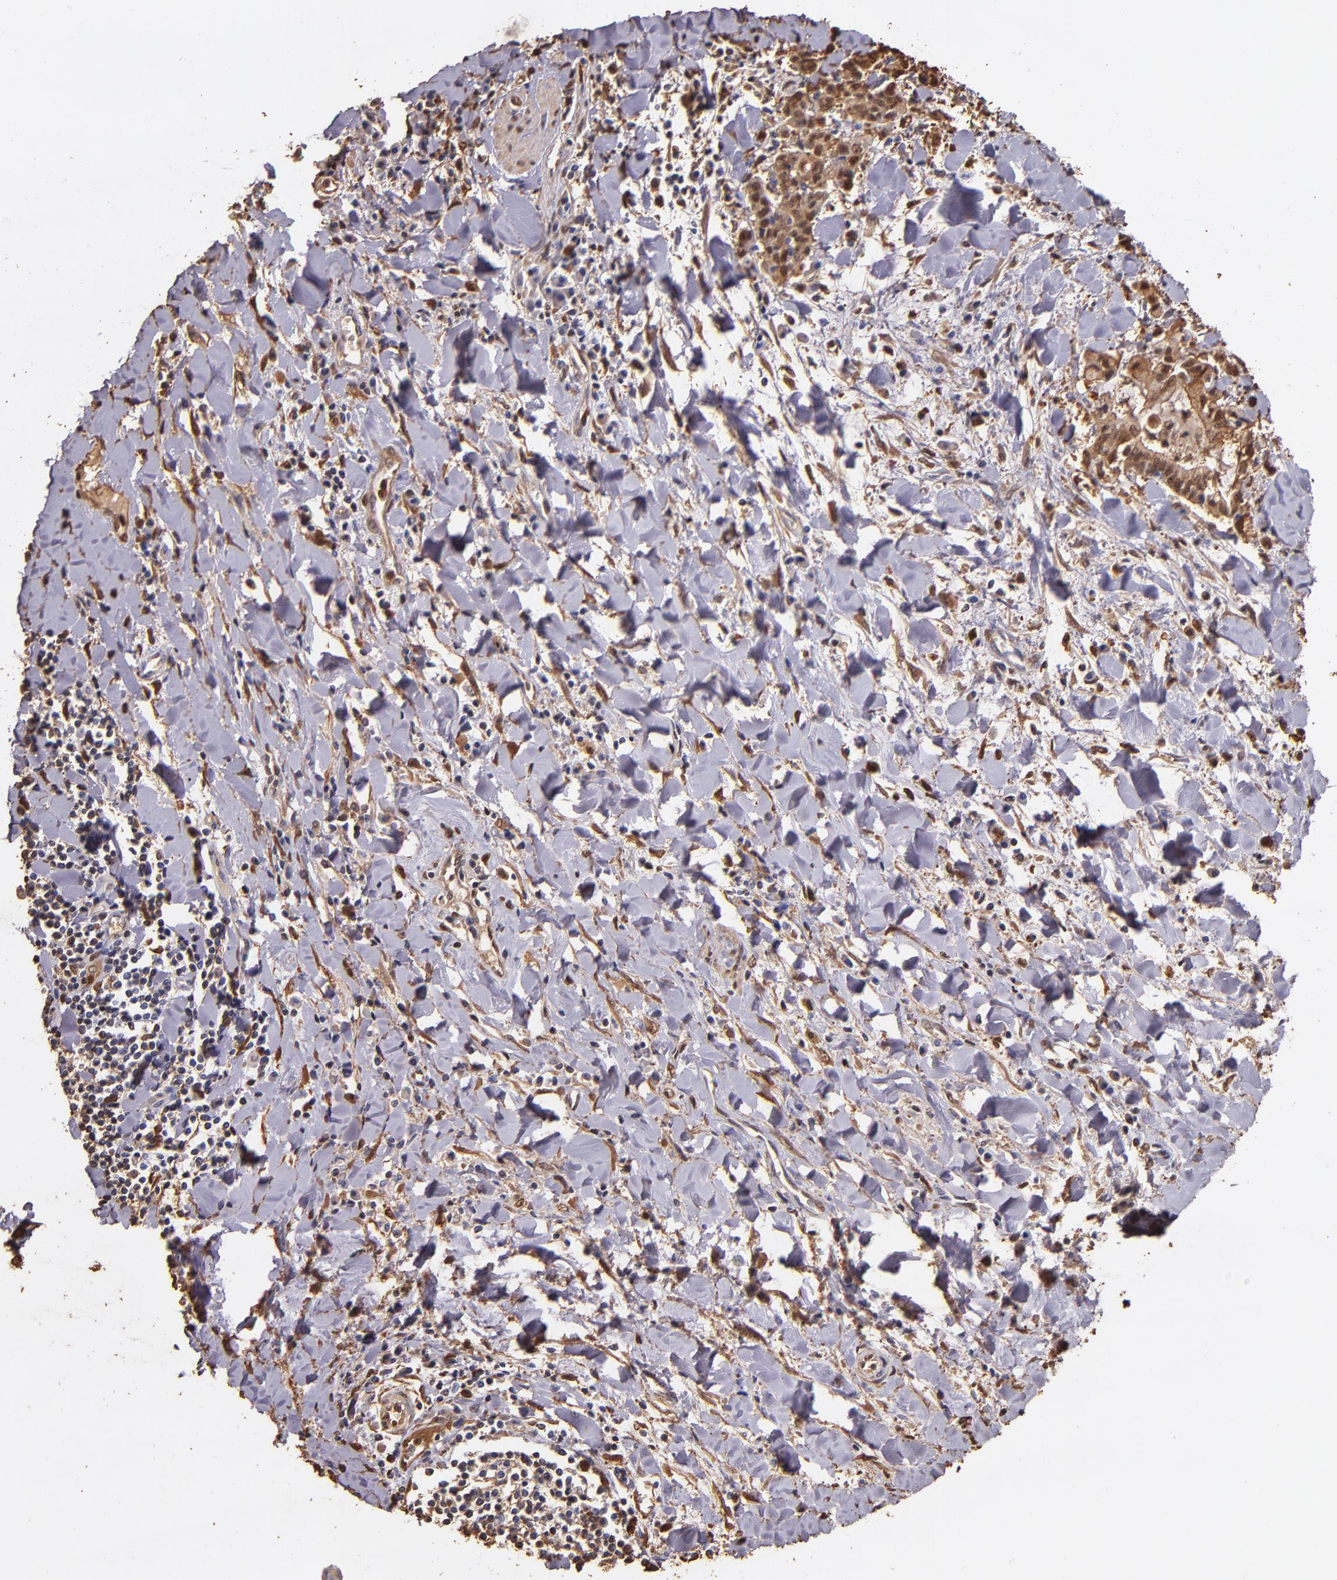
{"staining": {"intensity": "strong", "quantity": ">75%", "location": "cytoplasmic/membranous,nuclear"}, "tissue": "liver cancer", "cell_type": "Tumor cells", "image_type": "cancer", "snomed": [{"axis": "morphology", "description": "Cholangiocarcinoma"}, {"axis": "topography", "description": "Liver"}], "caption": "Immunohistochemical staining of liver cancer (cholangiocarcinoma) shows high levels of strong cytoplasmic/membranous and nuclear protein positivity in approximately >75% of tumor cells.", "gene": "S100A6", "patient": {"sex": "male", "age": 57}}